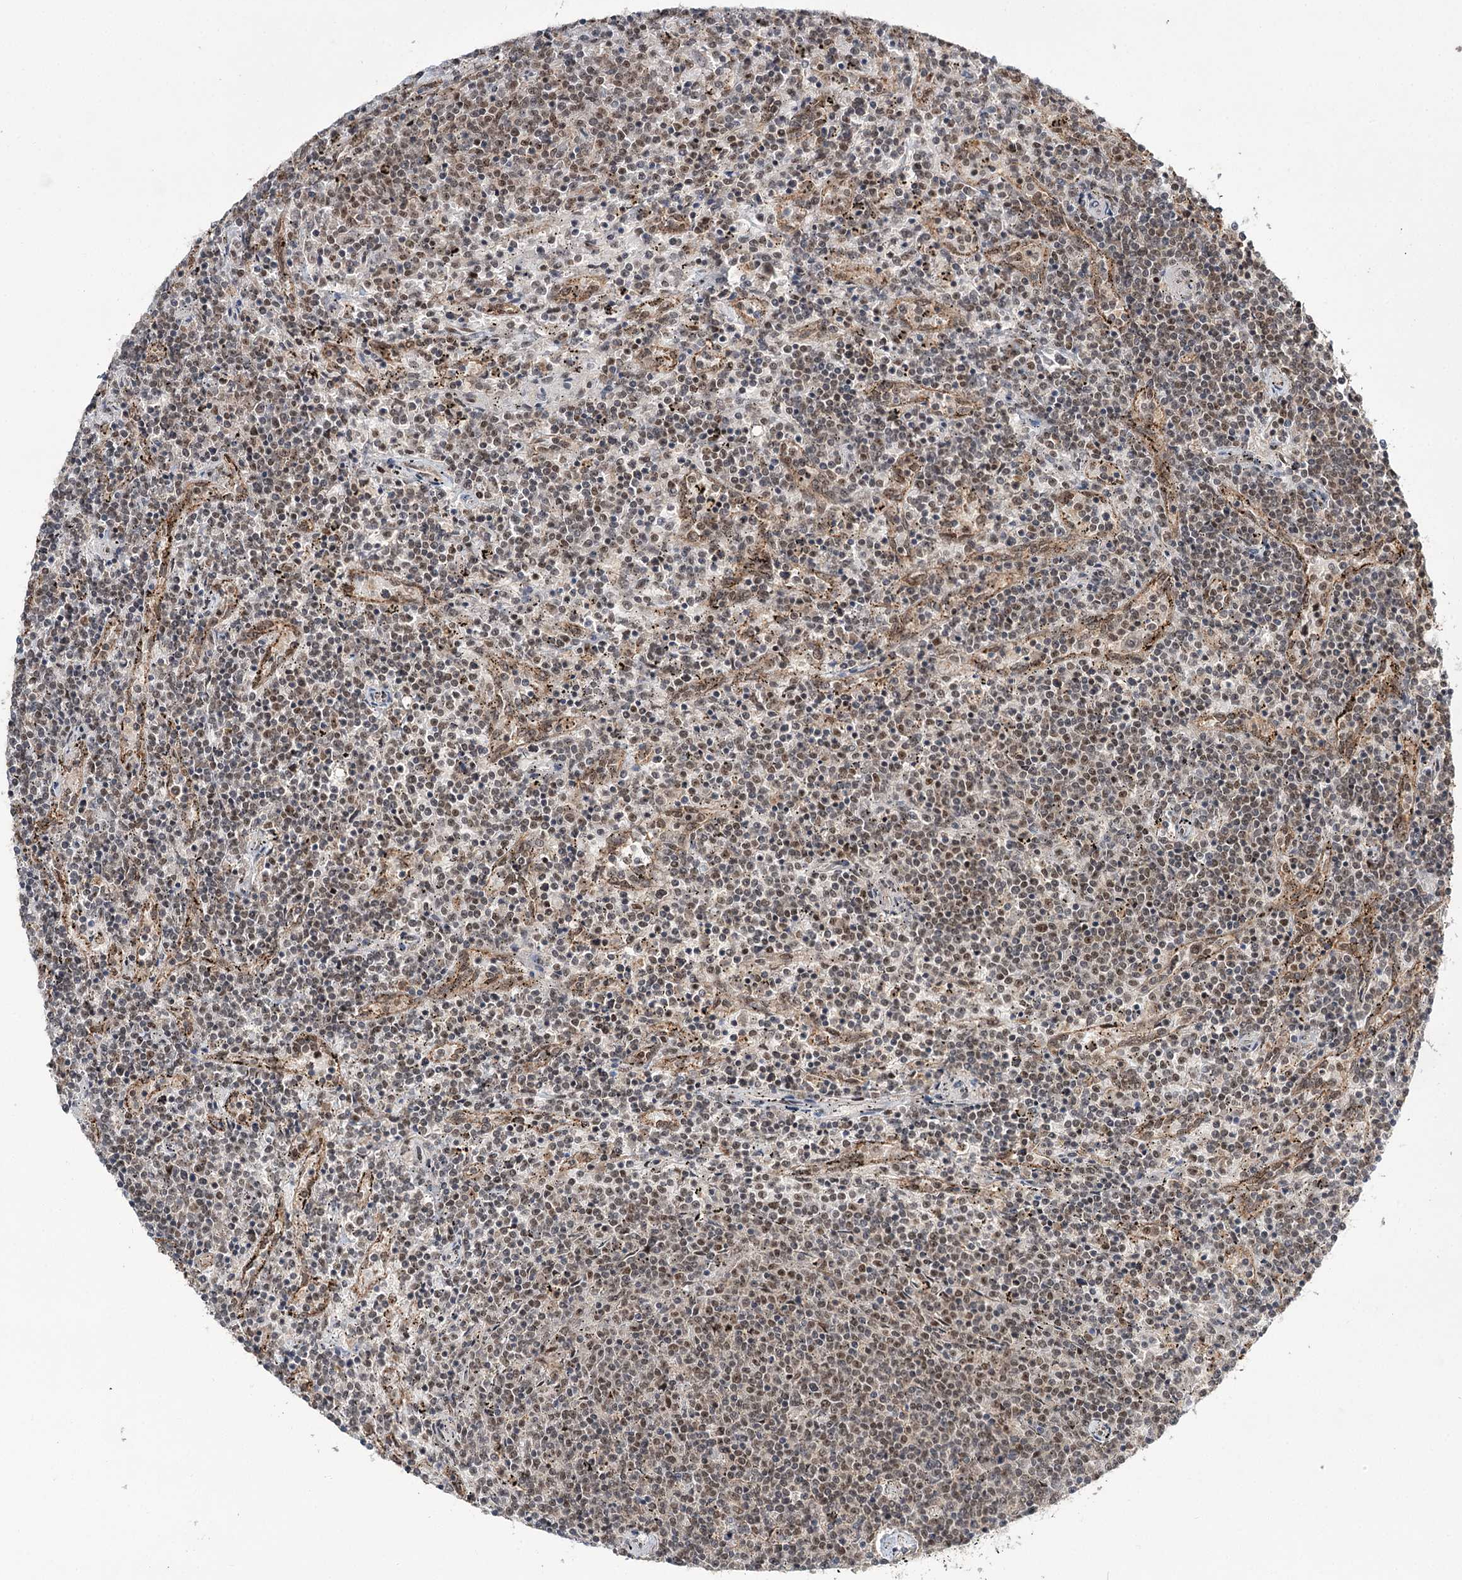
{"staining": {"intensity": "weak", "quantity": "25%-75%", "location": "nuclear"}, "tissue": "lymphoma", "cell_type": "Tumor cells", "image_type": "cancer", "snomed": [{"axis": "morphology", "description": "Malignant lymphoma, non-Hodgkin's type, Low grade"}, {"axis": "topography", "description": "Spleen"}], "caption": "A photomicrograph of human lymphoma stained for a protein exhibits weak nuclear brown staining in tumor cells. (DAB (3,3'-diaminobenzidine) = brown stain, brightfield microscopy at high magnification).", "gene": "ERCC3", "patient": {"sex": "female", "age": 50}}